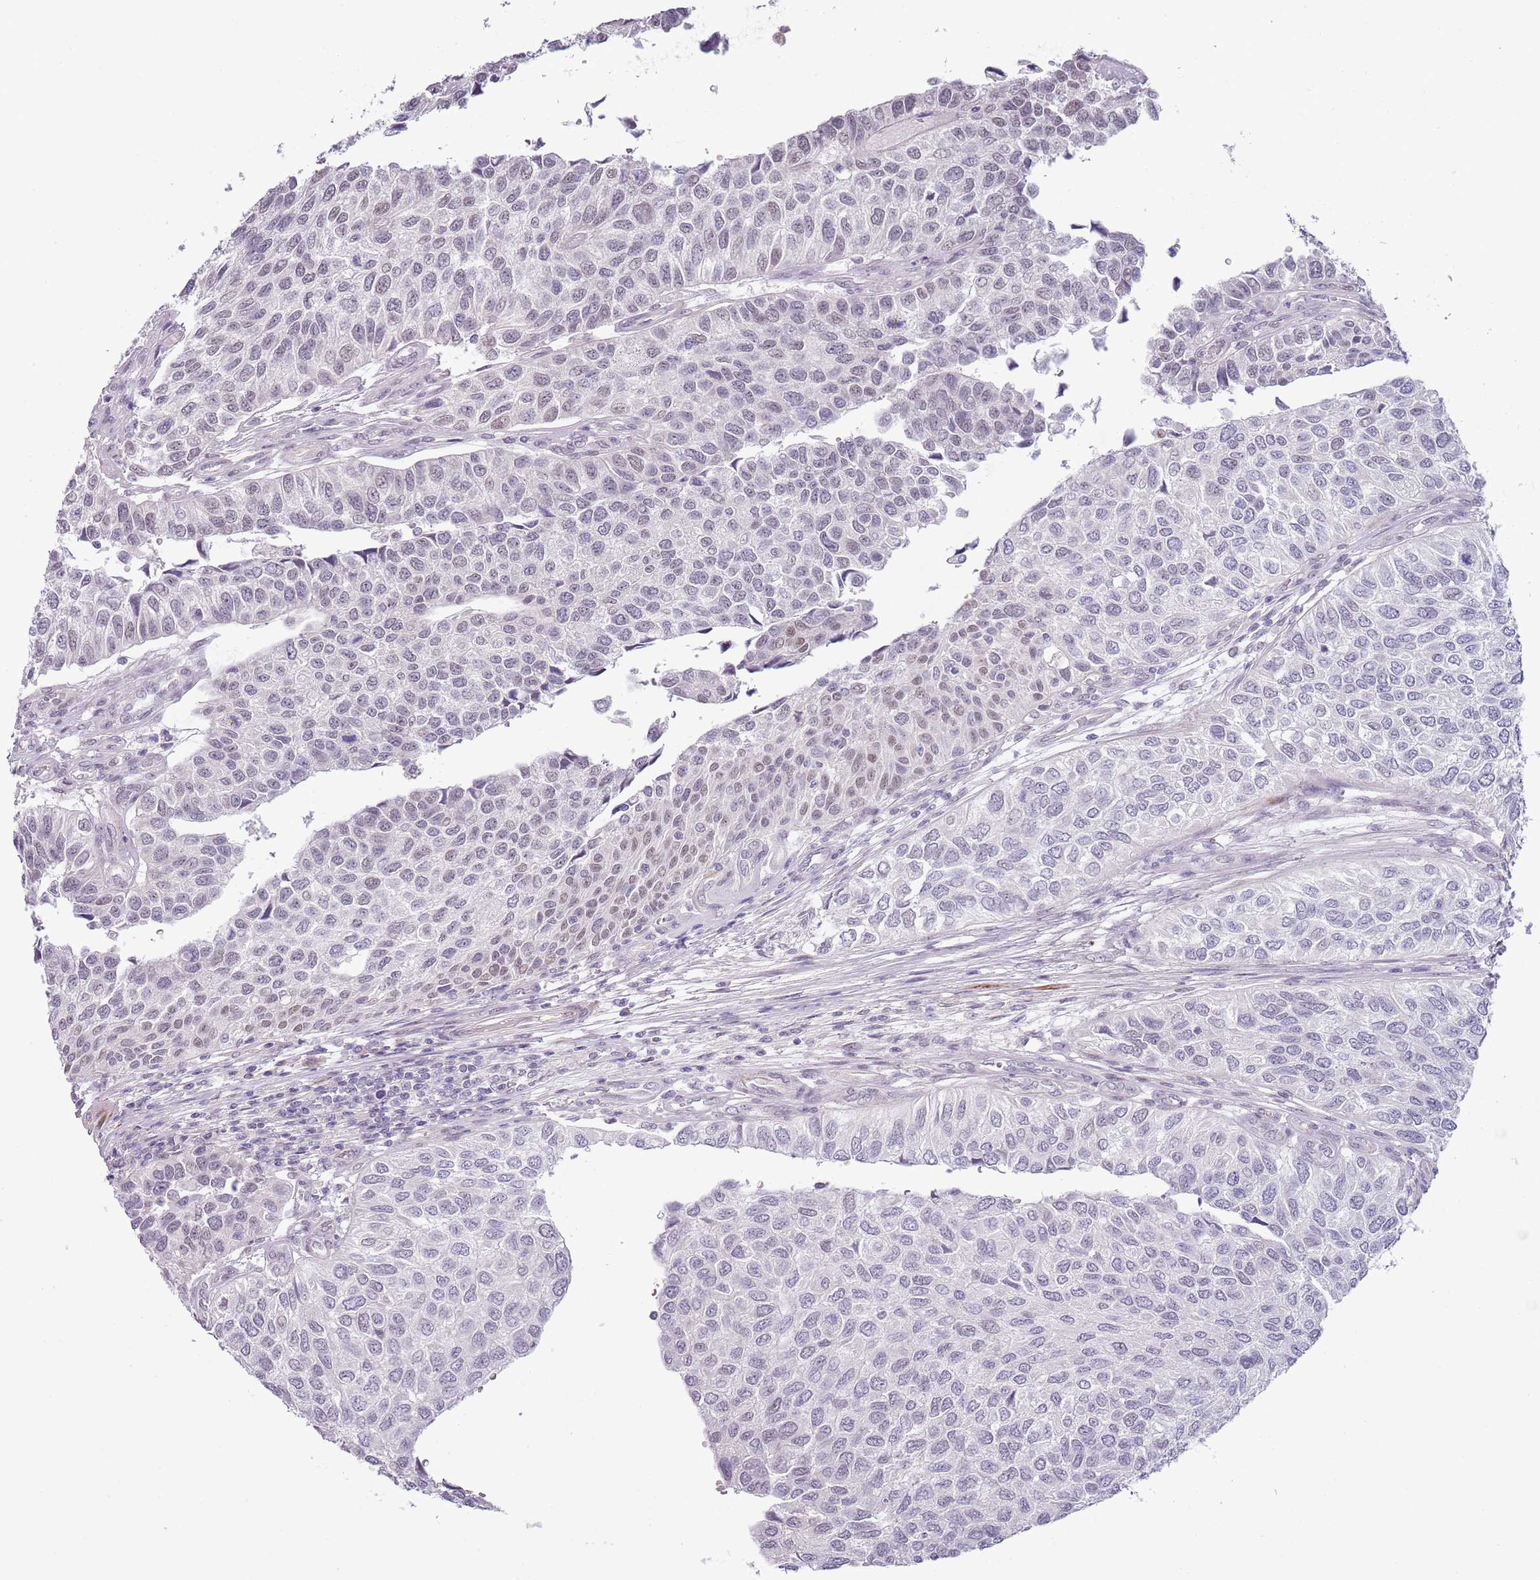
{"staining": {"intensity": "negative", "quantity": "none", "location": "none"}, "tissue": "urothelial cancer", "cell_type": "Tumor cells", "image_type": "cancer", "snomed": [{"axis": "morphology", "description": "Urothelial carcinoma, NOS"}, {"axis": "topography", "description": "Urinary bladder"}], "caption": "Micrograph shows no protein expression in tumor cells of transitional cell carcinoma tissue. (DAB (3,3'-diaminobenzidine) IHC with hematoxylin counter stain).", "gene": "NBPF3", "patient": {"sex": "male", "age": 55}}